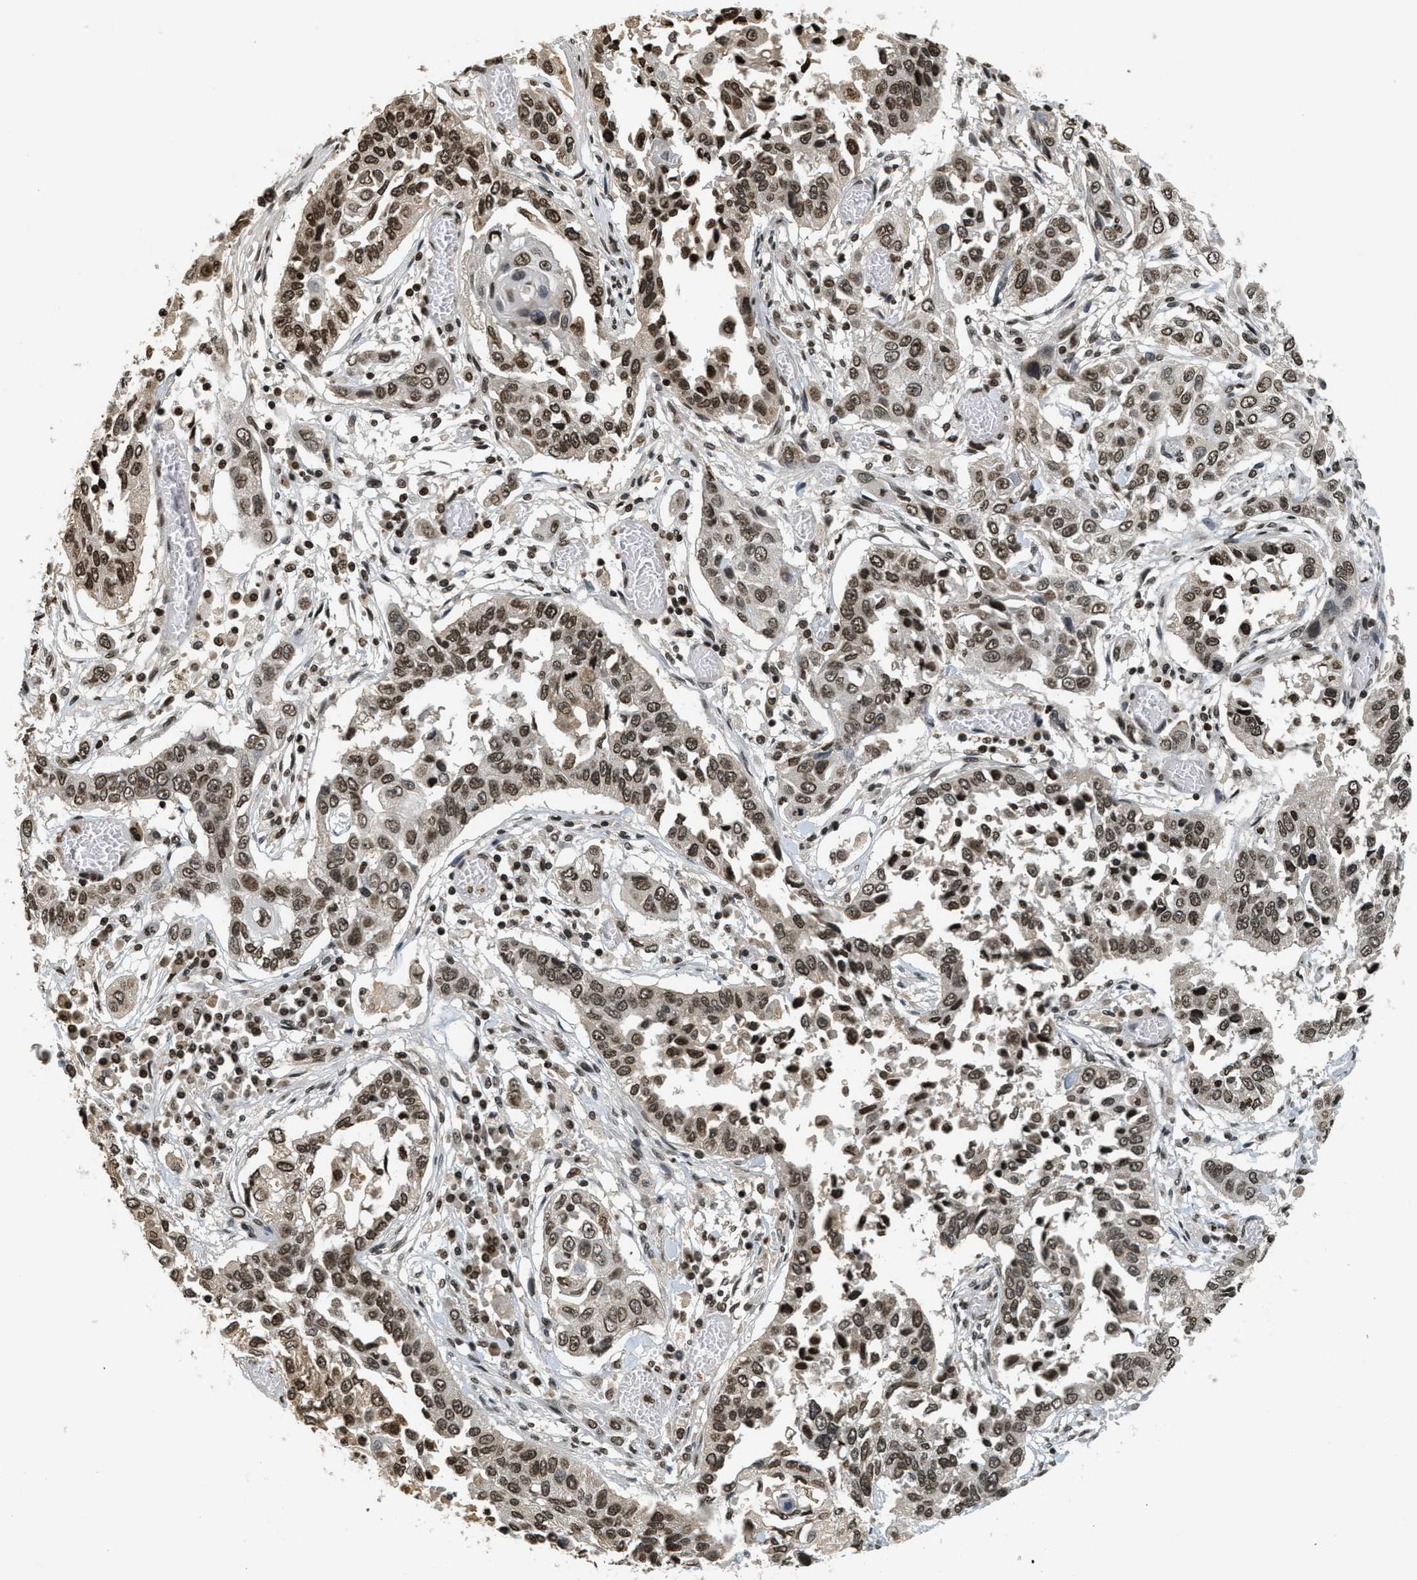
{"staining": {"intensity": "strong", "quantity": ">75%", "location": "nuclear"}, "tissue": "lung cancer", "cell_type": "Tumor cells", "image_type": "cancer", "snomed": [{"axis": "morphology", "description": "Squamous cell carcinoma, NOS"}, {"axis": "topography", "description": "Lung"}], "caption": "Human lung squamous cell carcinoma stained for a protein (brown) shows strong nuclear positive positivity in about >75% of tumor cells.", "gene": "LDB2", "patient": {"sex": "male", "age": 71}}